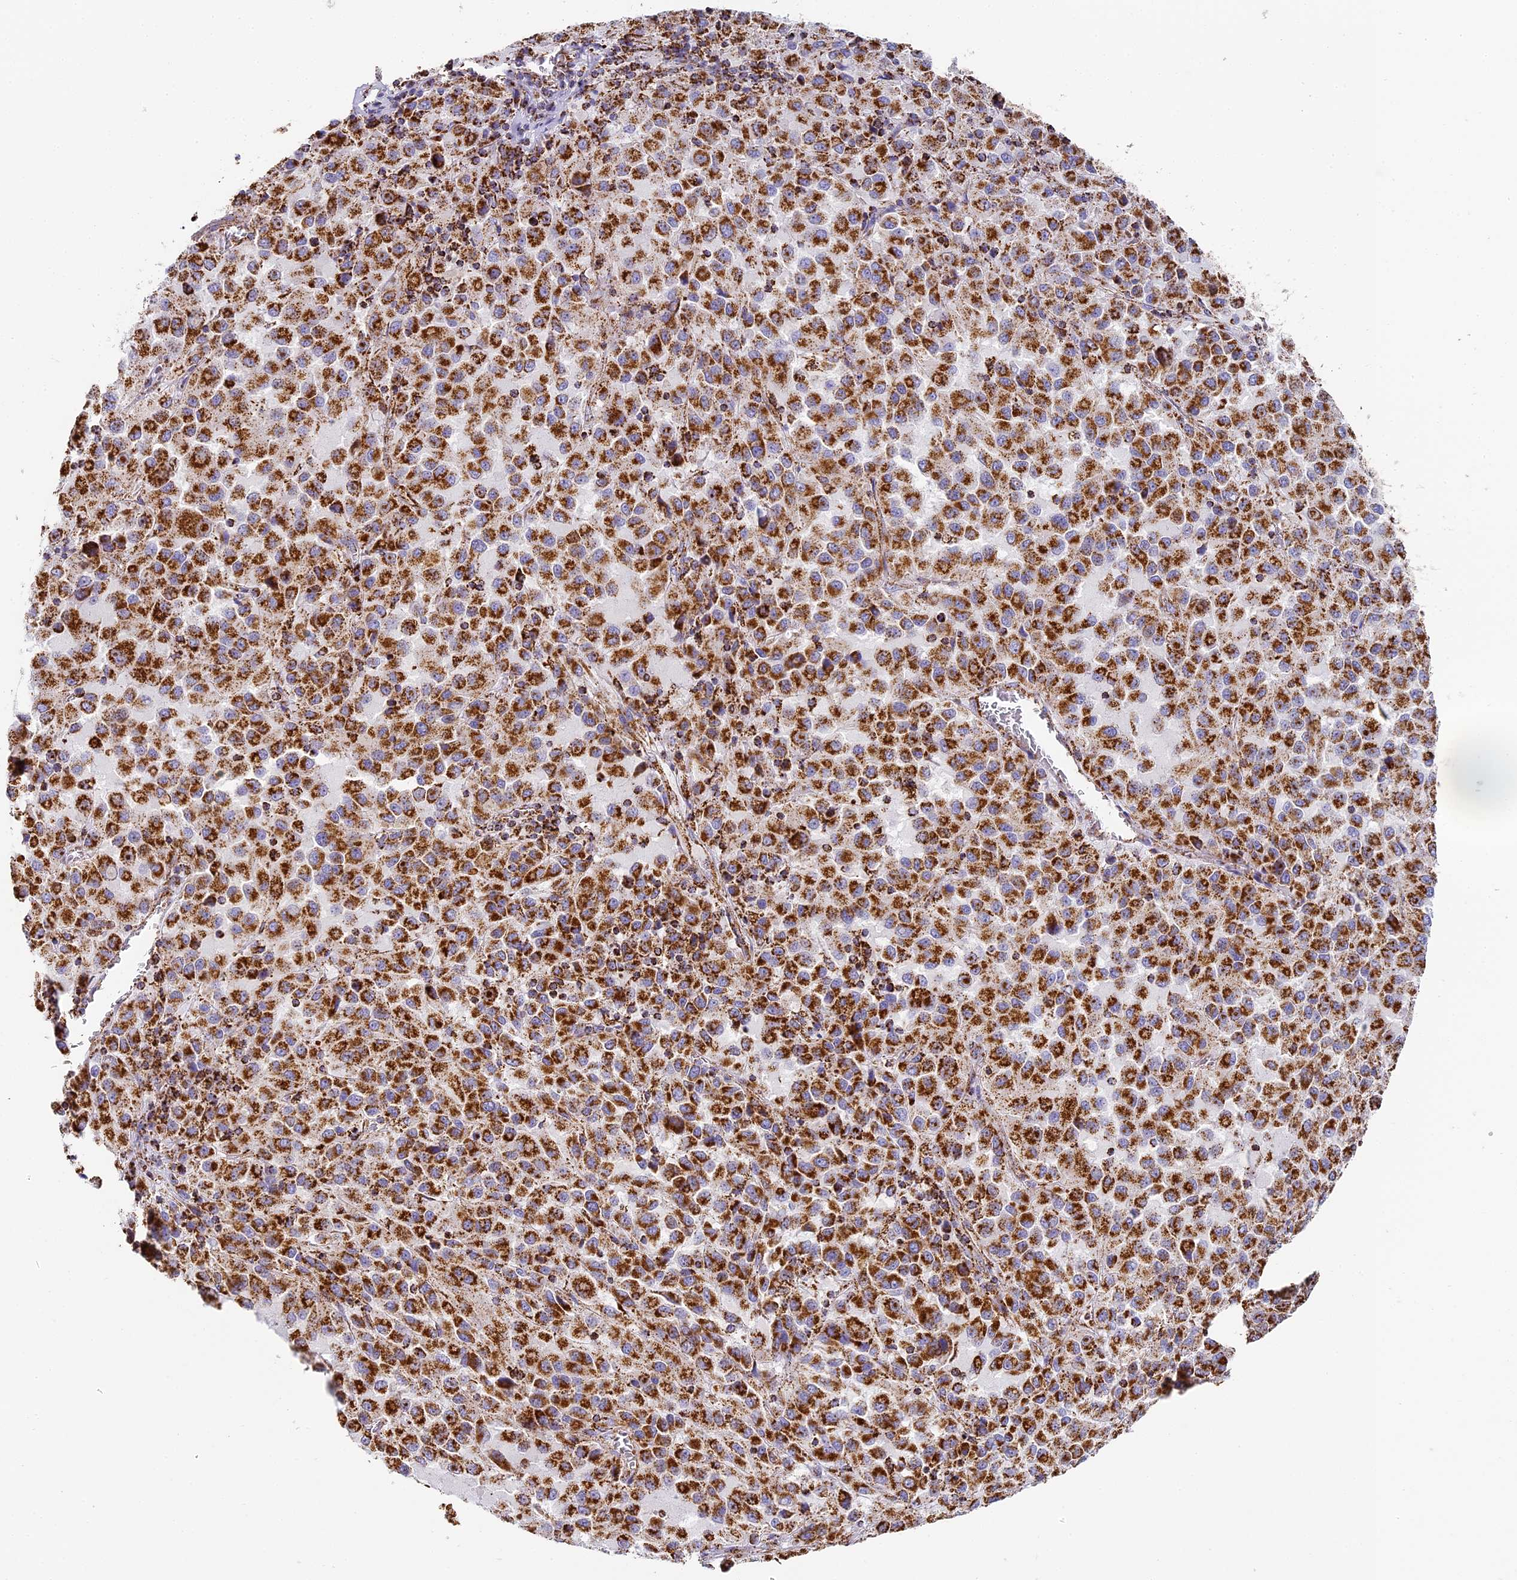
{"staining": {"intensity": "strong", "quantity": ">75%", "location": "cytoplasmic/membranous"}, "tissue": "melanoma", "cell_type": "Tumor cells", "image_type": "cancer", "snomed": [{"axis": "morphology", "description": "Malignant melanoma, Metastatic site"}, {"axis": "topography", "description": "Lung"}], "caption": "Human melanoma stained with a brown dye reveals strong cytoplasmic/membranous positive staining in about >75% of tumor cells.", "gene": "STK17A", "patient": {"sex": "male", "age": 64}}